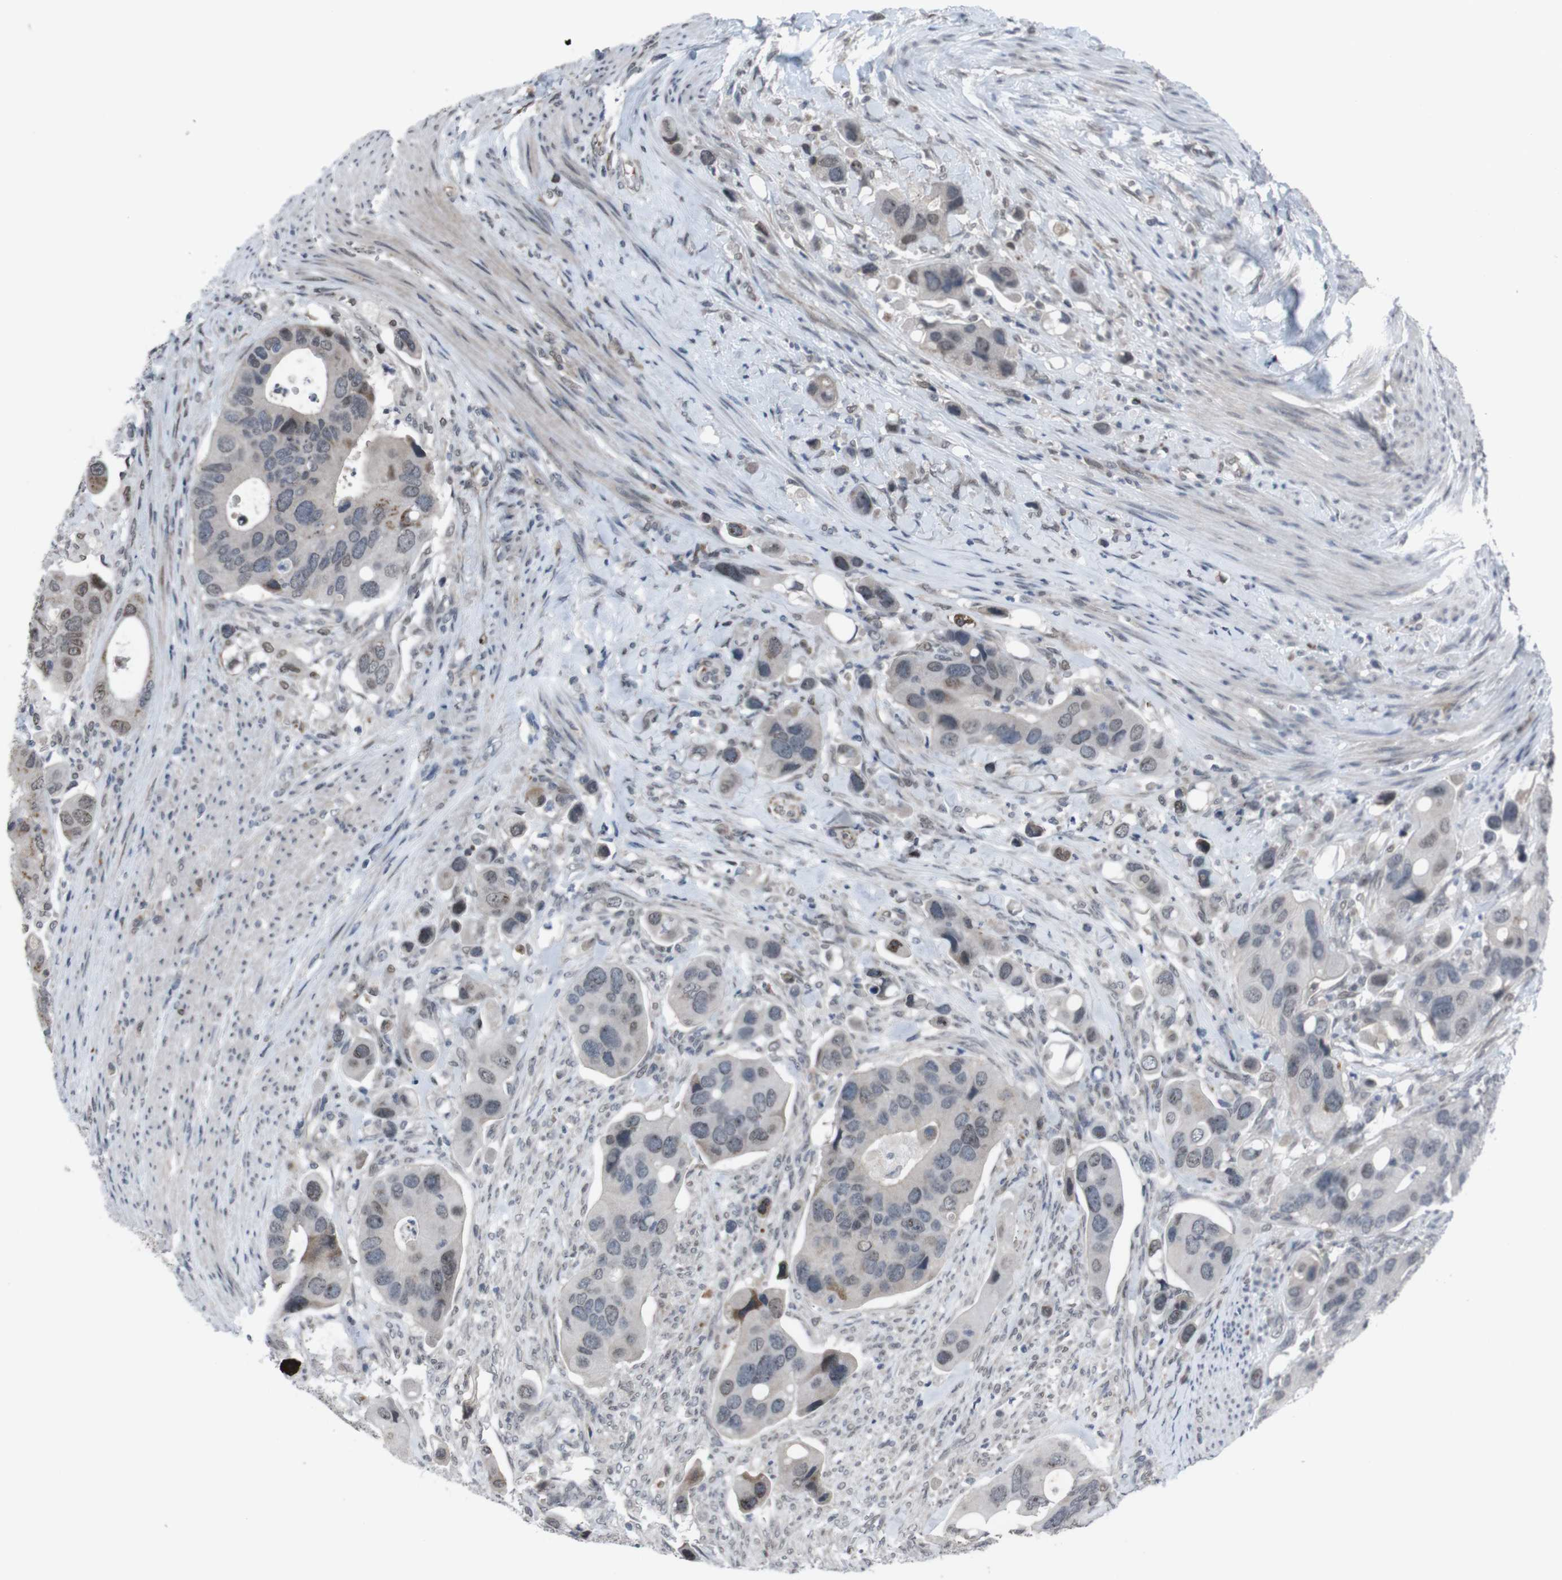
{"staining": {"intensity": "weak", "quantity": "<25%", "location": "cytoplasmic/membranous,nuclear"}, "tissue": "colorectal cancer", "cell_type": "Tumor cells", "image_type": "cancer", "snomed": [{"axis": "morphology", "description": "Adenocarcinoma, NOS"}, {"axis": "topography", "description": "Rectum"}], "caption": "Immunohistochemical staining of colorectal adenocarcinoma exhibits no significant expression in tumor cells.", "gene": "SS18L1", "patient": {"sex": "female", "age": 57}}